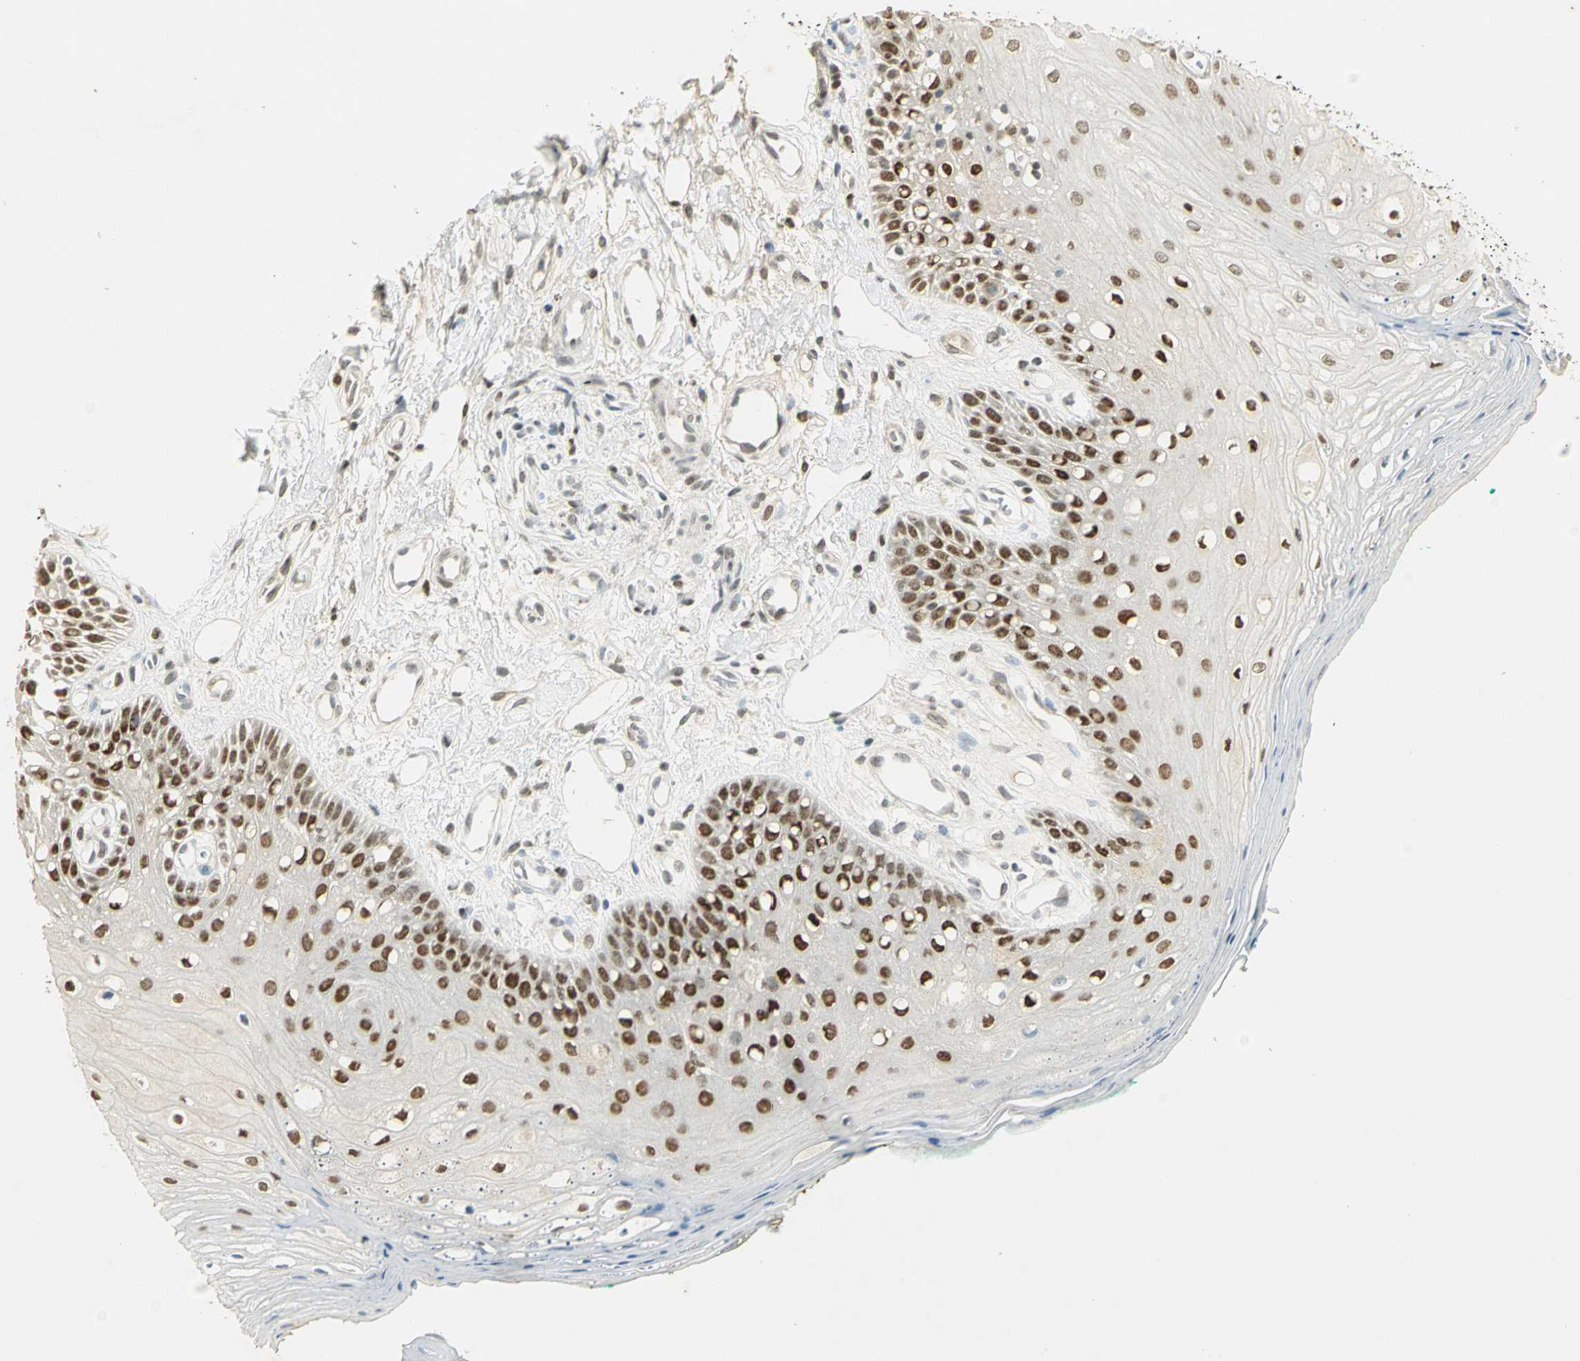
{"staining": {"intensity": "strong", "quantity": ">75%", "location": "nuclear"}, "tissue": "oral mucosa", "cell_type": "Squamous epithelial cells", "image_type": "normal", "snomed": [{"axis": "morphology", "description": "Normal tissue, NOS"}, {"axis": "morphology", "description": "Squamous cell carcinoma, NOS"}, {"axis": "topography", "description": "Skeletal muscle"}, {"axis": "topography", "description": "Oral tissue"}, {"axis": "topography", "description": "Head-Neck"}], "caption": "Immunohistochemistry (IHC) (DAB) staining of unremarkable oral mucosa demonstrates strong nuclear protein positivity in approximately >75% of squamous epithelial cells.", "gene": "AK6", "patient": {"sex": "female", "age": 84}}